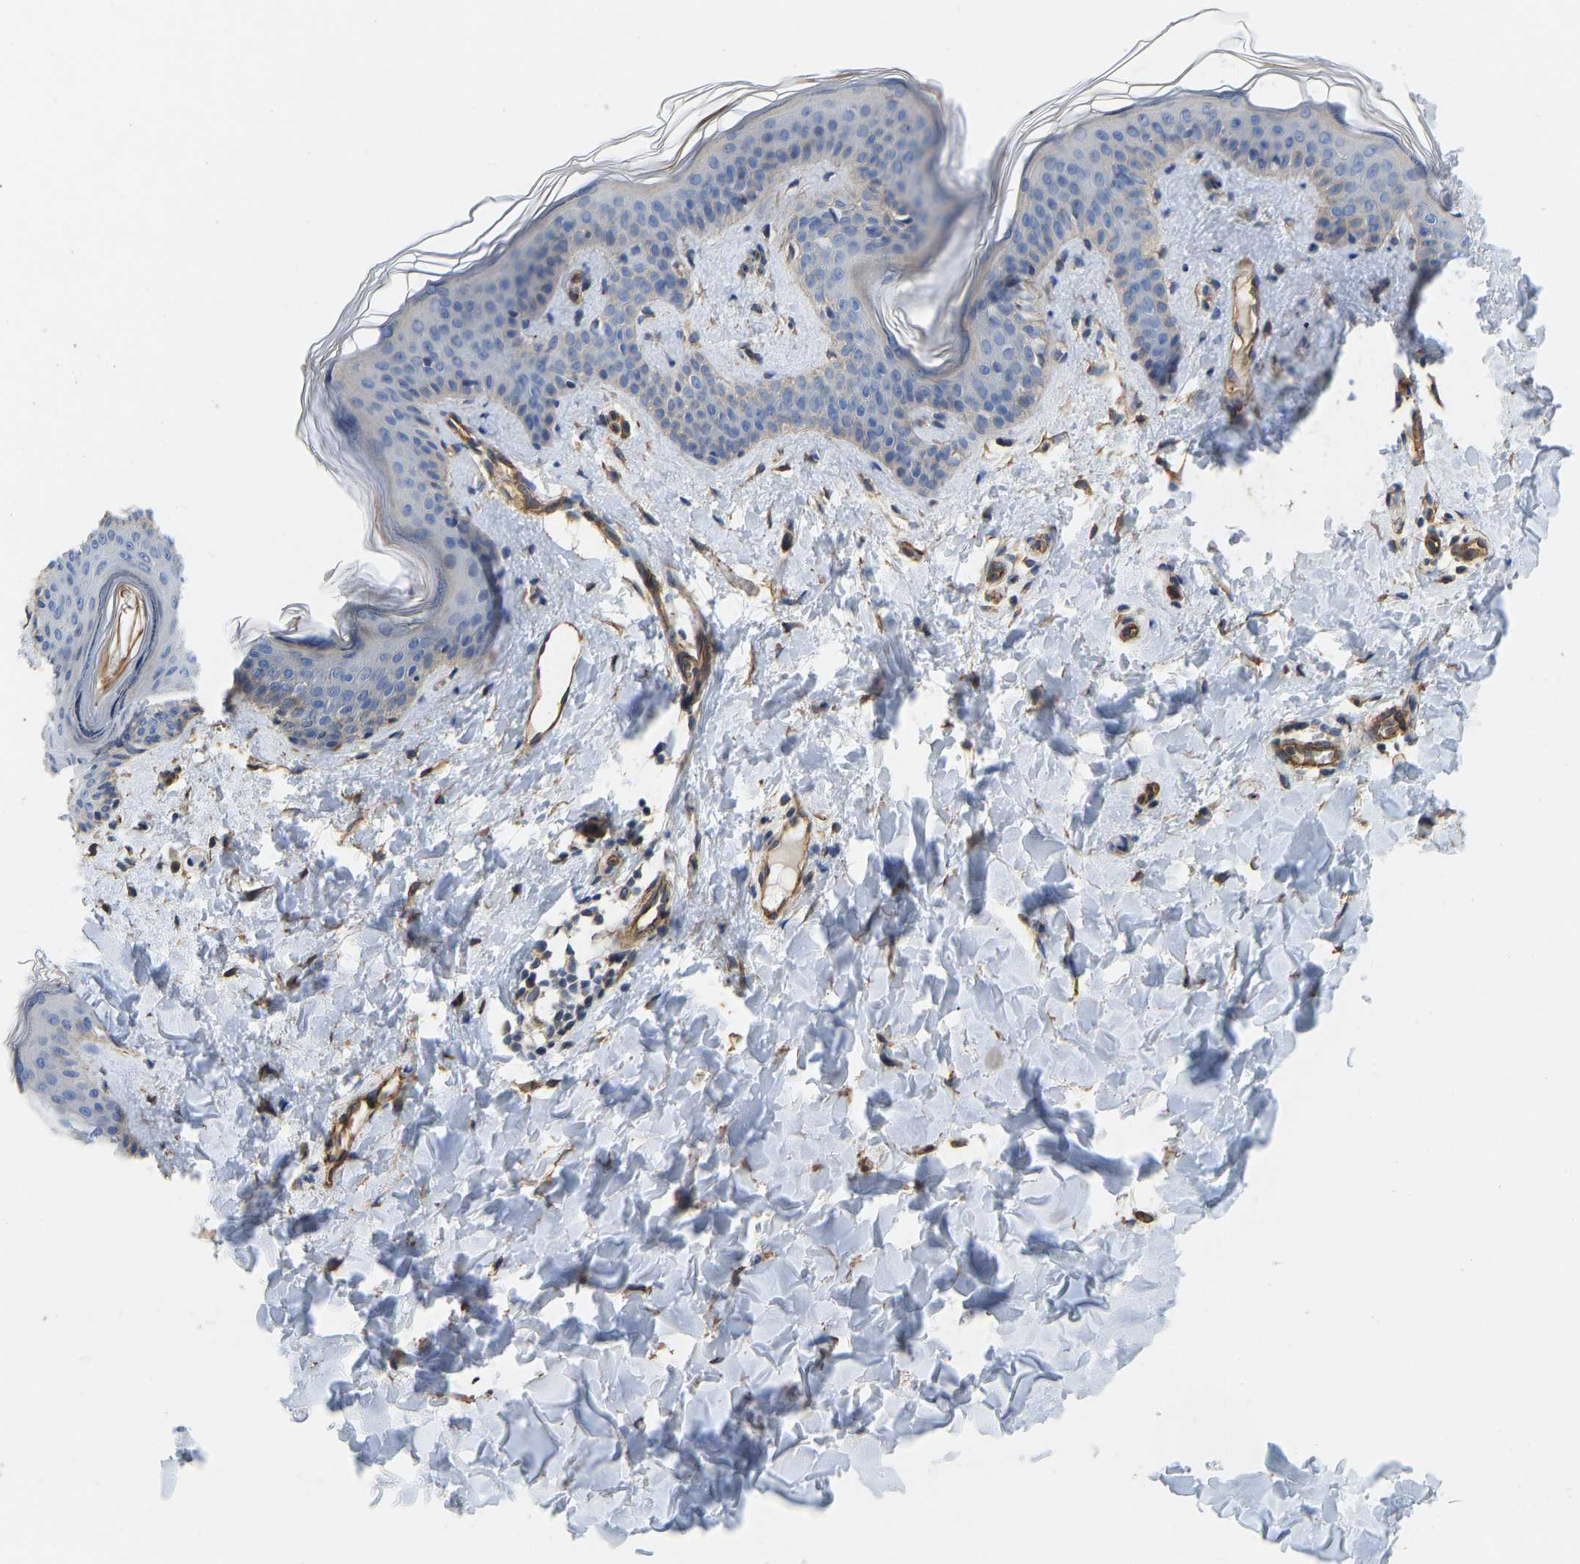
{"staining": {"intensity": "moderate", "quantity": ">75%", "location": "cytoplasmic/membranous"}, "tissue": "skin", "cell_type": "Fibroblasts", "image_type": "normal", "snomed": [{"axis": "morphology", "description": "Normal tissue, NOS"}, {"axis": "topography", "description": "Skin"}], "caption": "About >75% of fibroblasts in unremarkable human skin display moderate cytoplasmic/membranous protein staining as visualized by brown immunohistochemical staining.", "gene": "ELMO2", "patient": {"sex": "female", "age": 17}}